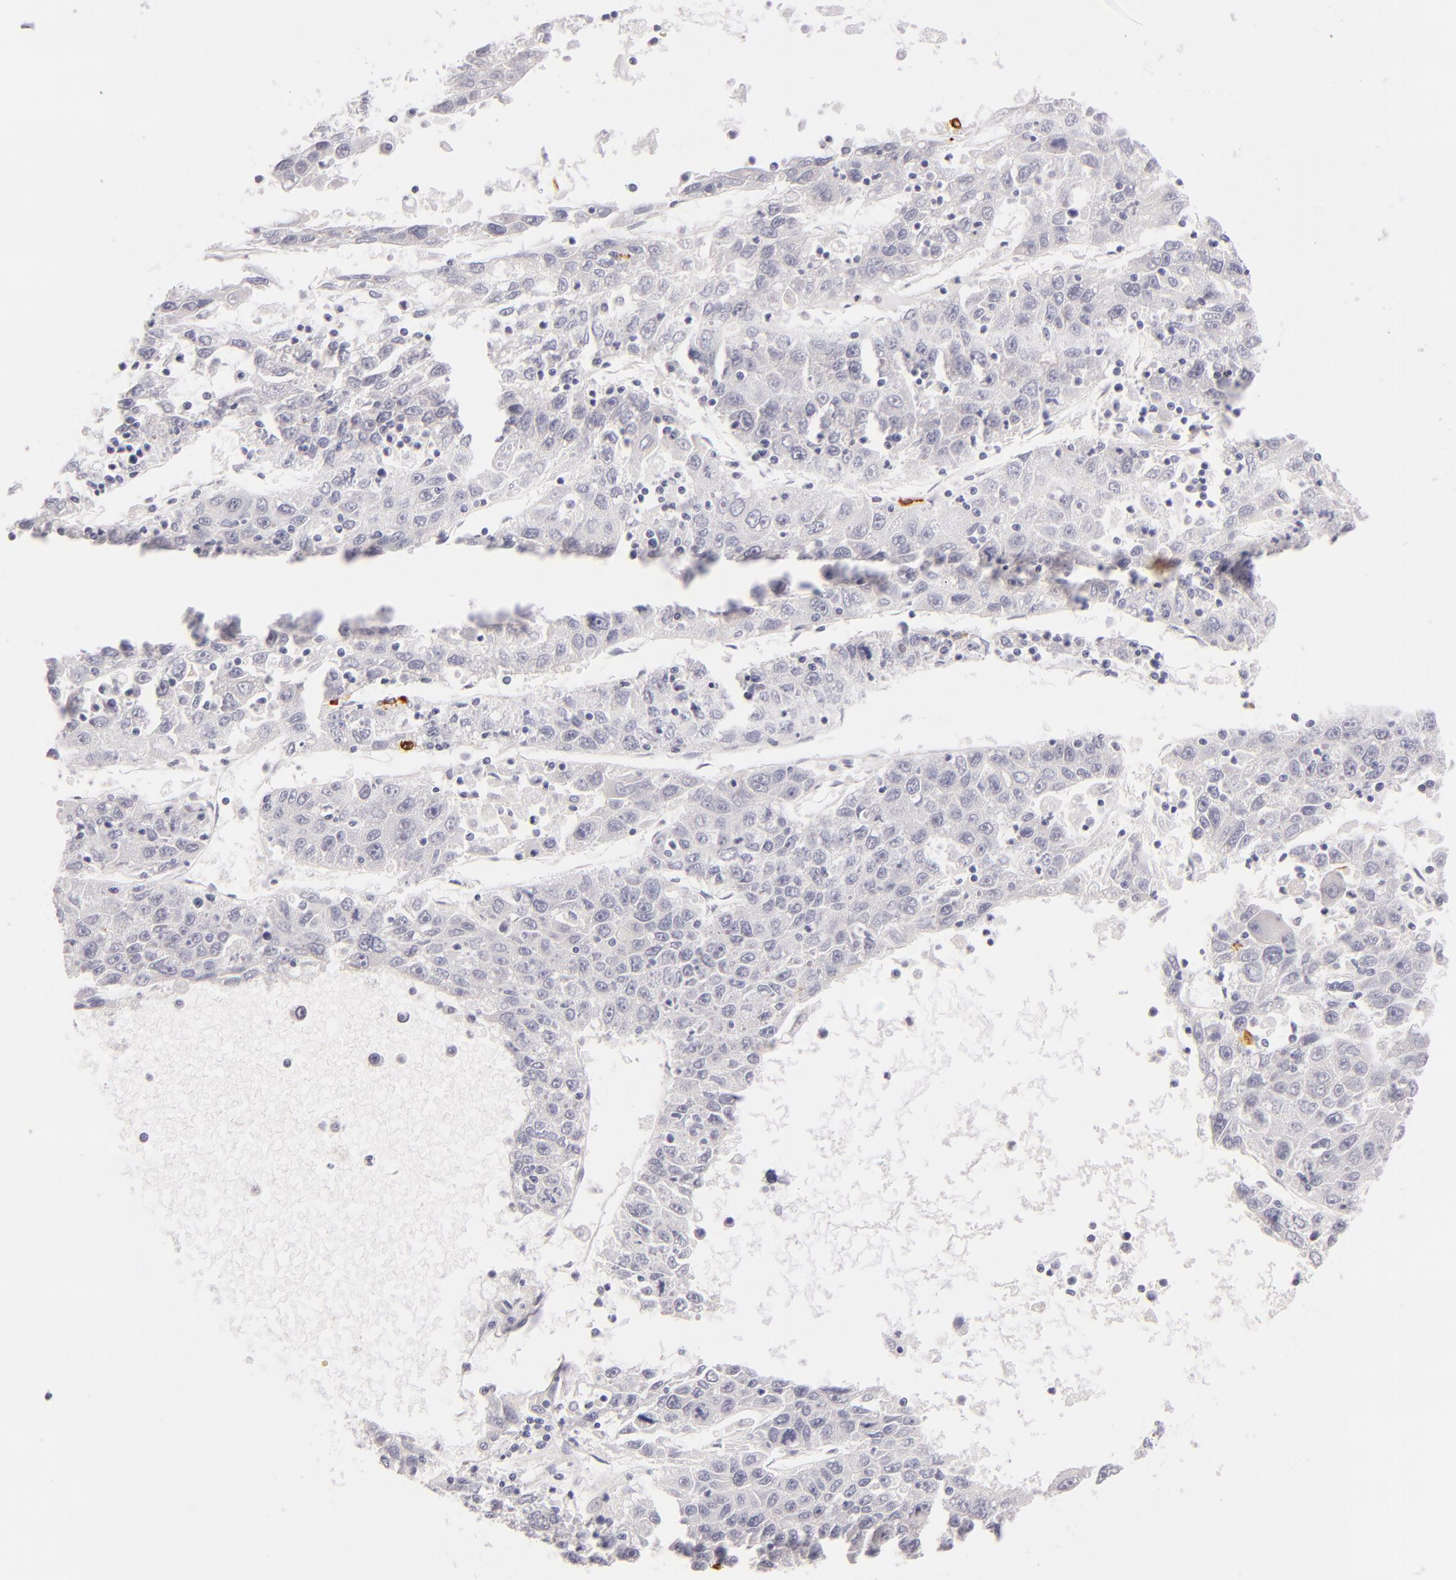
{"staining": {"intensity": "negative", "quantity": "none", "location": "none"}, "tissue": "liver cancer", "cell_type": "Tumor cells", "image_type": "cancer", "snomed": [{"axis": "morphology", "description": "Carcinoma, Hepatocellular, NOS"}, {"axis": "topography", "description": "Liver"}], "caption": "IHC of hepatocellular carcinoma (liver) displays no staining in tumor cells.", "gene": "CD207", "patient": {"sex": "male", "age": 49}}